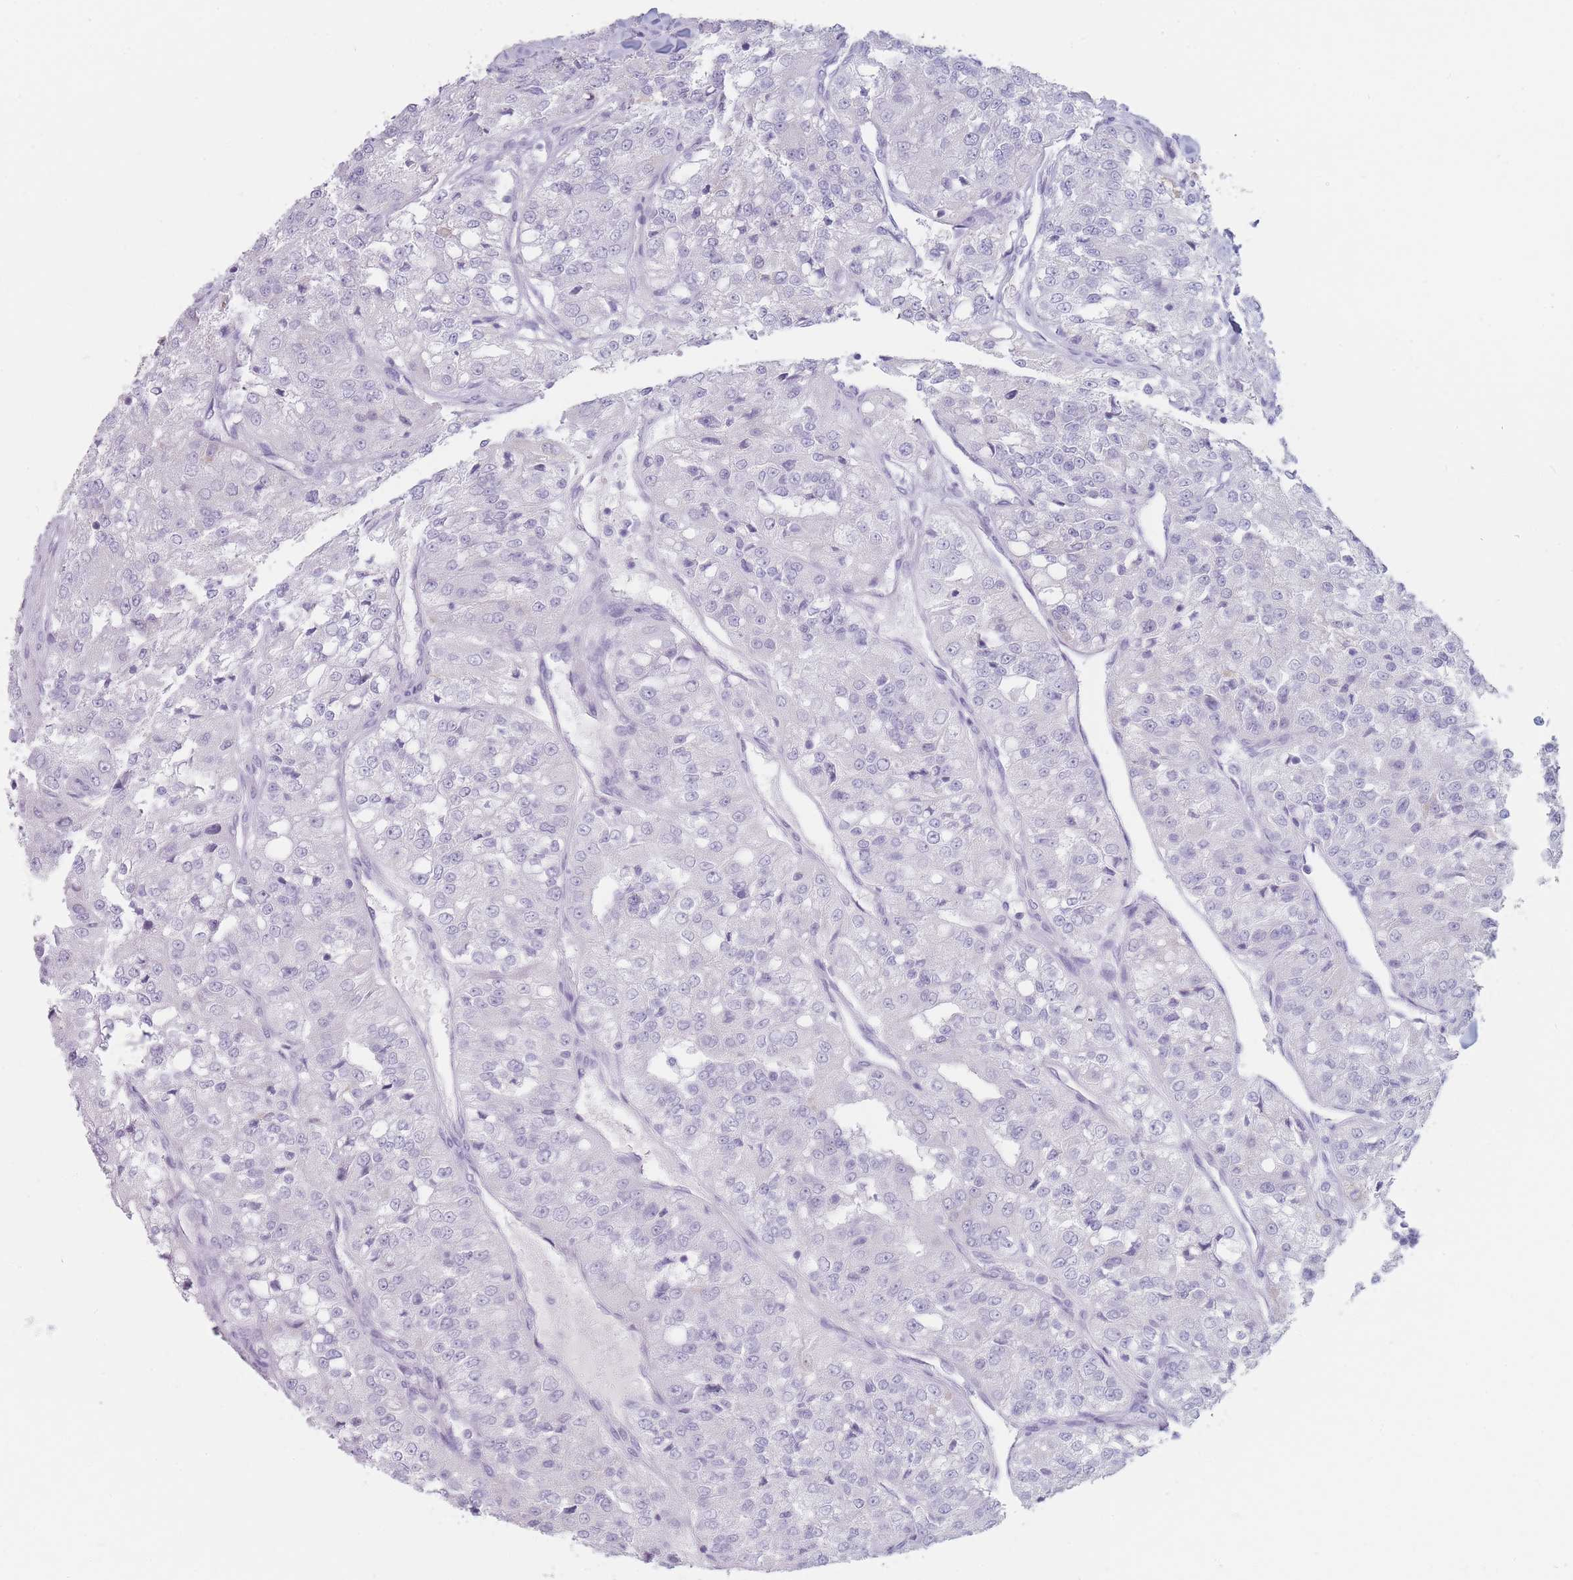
{"staining": {"intensity": "negative", "quantity": "none", "location": "none"}, "tissue": "renal cancer", "cell_type": "Tumor cells", "image_type": "cancer", "snomed": [{"axis": "morphology", "description": "Adenocarcinoma, NOS"}, {"axis": "topography", "description": "Kidney"}], "caption": "The image demonstrates no staining of tumor cells in renal cancer.", "gene": "GPR12", "patient": {"sex": "female", "age": 63}}